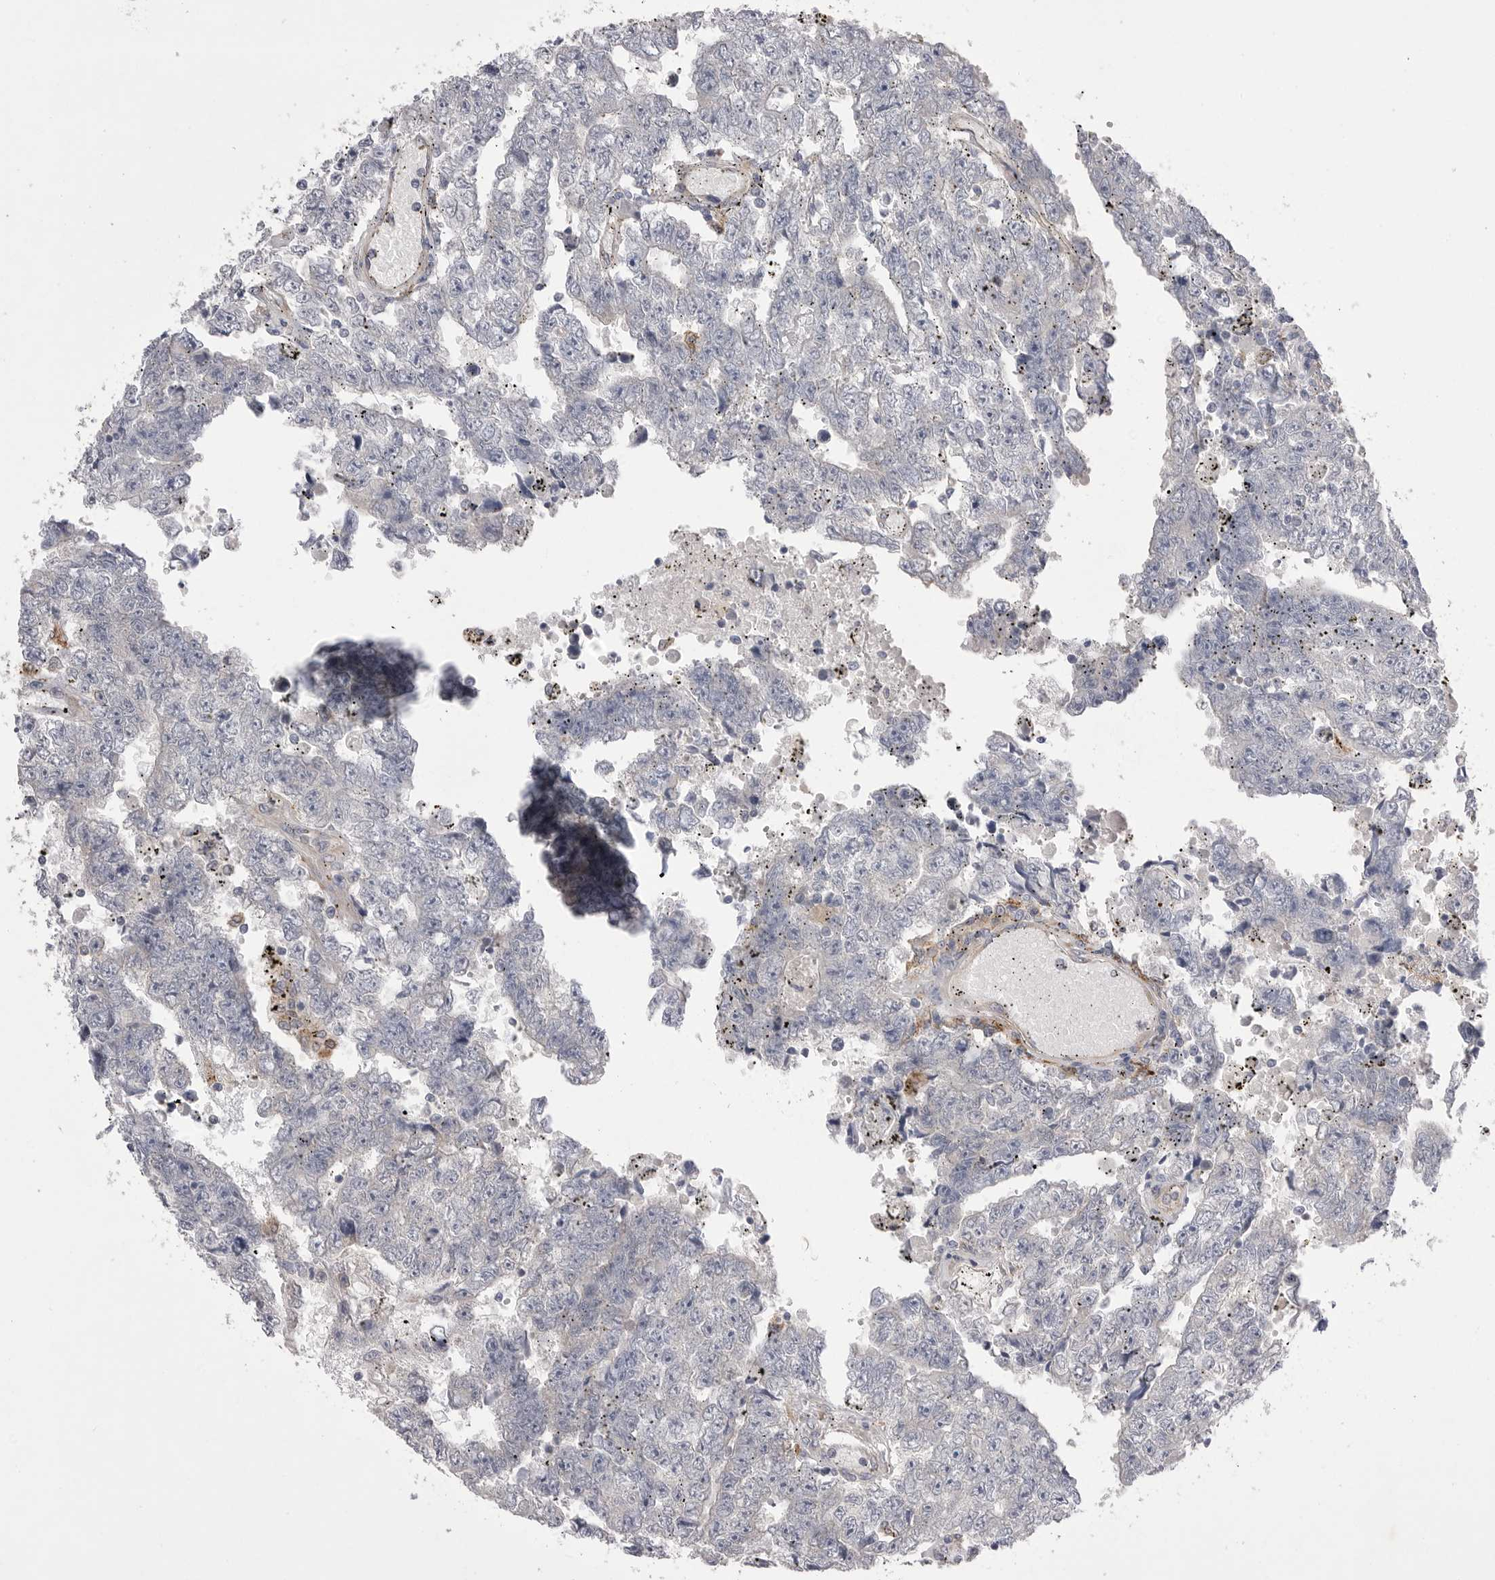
{"staining": {"intensity": "negative", "quantity": "none", "location": "none"}, "tissue": "testis cancer", "cell_type": "Tumor cells", "image_type": "cancer", "snomed": [{"axis": "morphology", "description": "Carcinoma, Embryonal, NOS"}, {"axis": "topography", "description": "Testis"}], "caption": "High magnification brightfield microscopy of testis cancer (embryonal carcinoma) stained with DAB (brown) and counterstained with hematoxylin (blue): tumor cells show no significant staining.", "gene": "VAC14", "patient": {"sex": "male", "age": 25}}